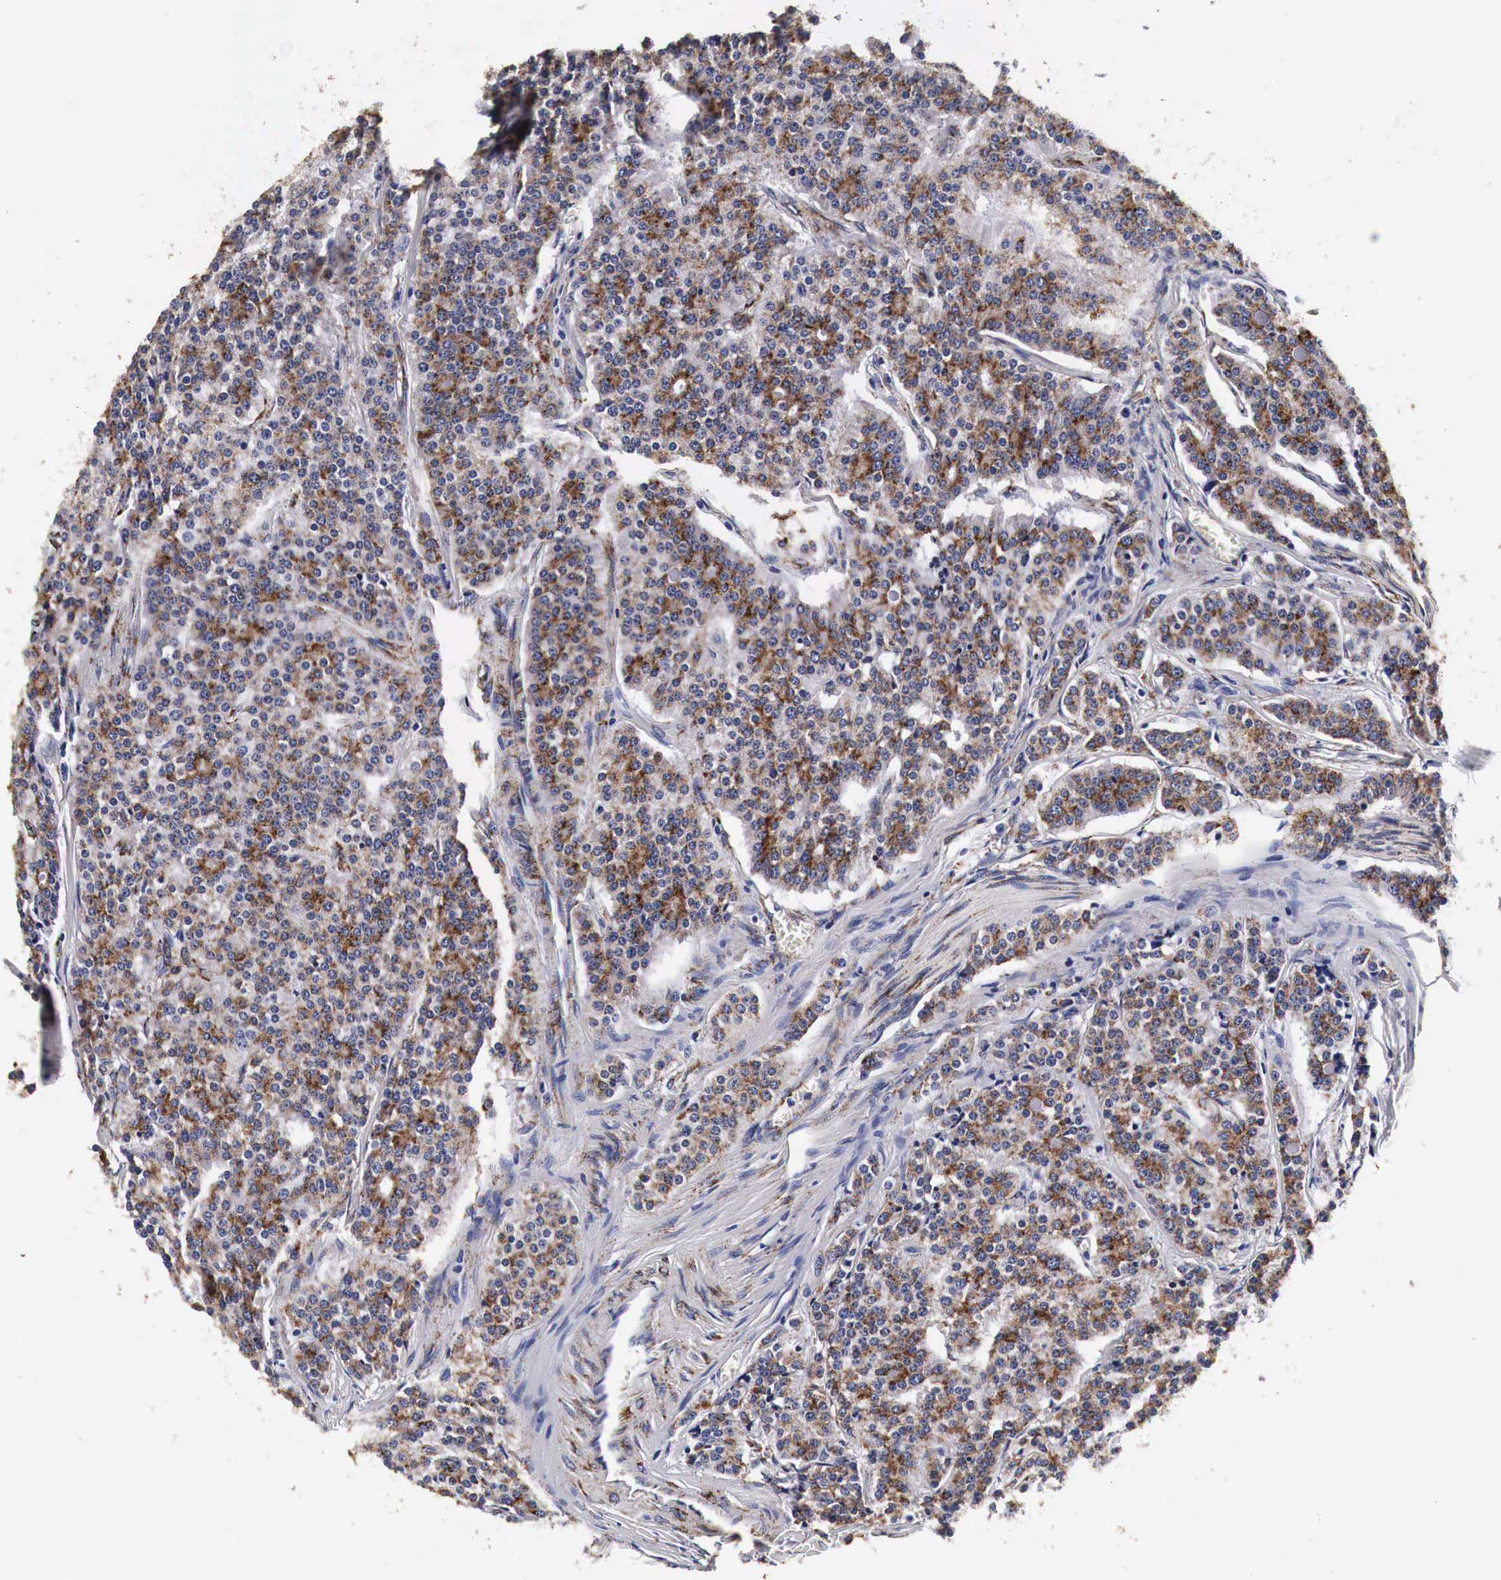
{"staining": {"intensity": "strong", "quantity": ">75%", "location": "cytoplasmic/membranous"}, "tissue": "carcinoid", "cell_type": "Tumor cells", "image_type": "cancer", "snomed": [{"axis": "morphology", "description": "Carcinoid, malignant, NOS"}, {"axis": "topography", "description": "Small intestine"}], "caption": "Protein staining exhibits strong cytoplasmic/membranous expression in about >75% of tumor cells in carcinoid.", "gene": "CKAP4", "patient": {"sex": "male", "age": 63}}